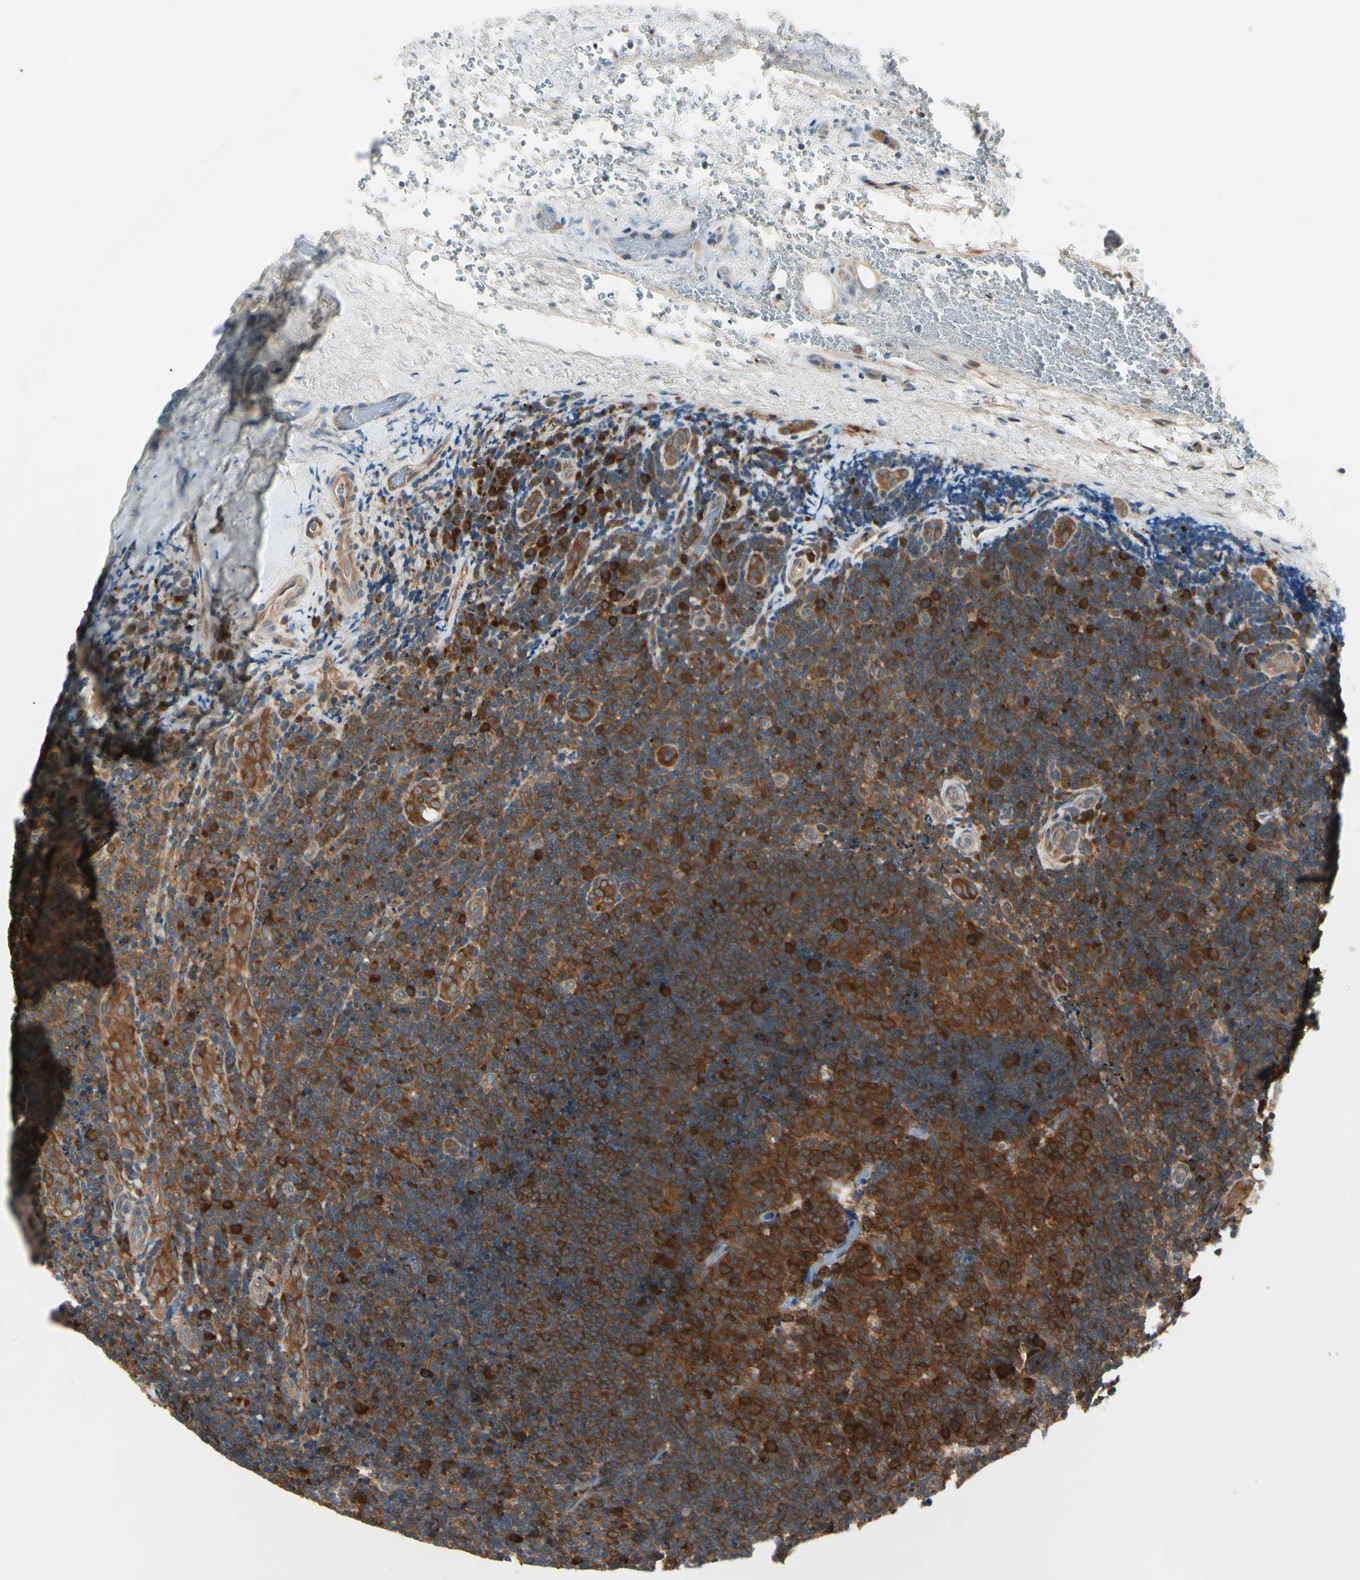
{"staining": {"intensity": "strong", "quantity": ">75%", "location": "cytoplasmic/membranous"}, "tissue": "lymphoma", "cell_type": "Tumor cells", "image_type": "cancer", "snomed": [{"axis": "morphology", "description": "Malignant lymphoma, non-Hodgkin's type, High grade"}, {"axis": "topography", "description": "Tonsil"}], "caption": "Strong cytoplasmic/membranous positivity for a protein is appreciated in about >75% of tumor cells of lymphoma using IHC.", "gene": "NME1-NME2", "patient": {"sex": "female", "age": 36}}